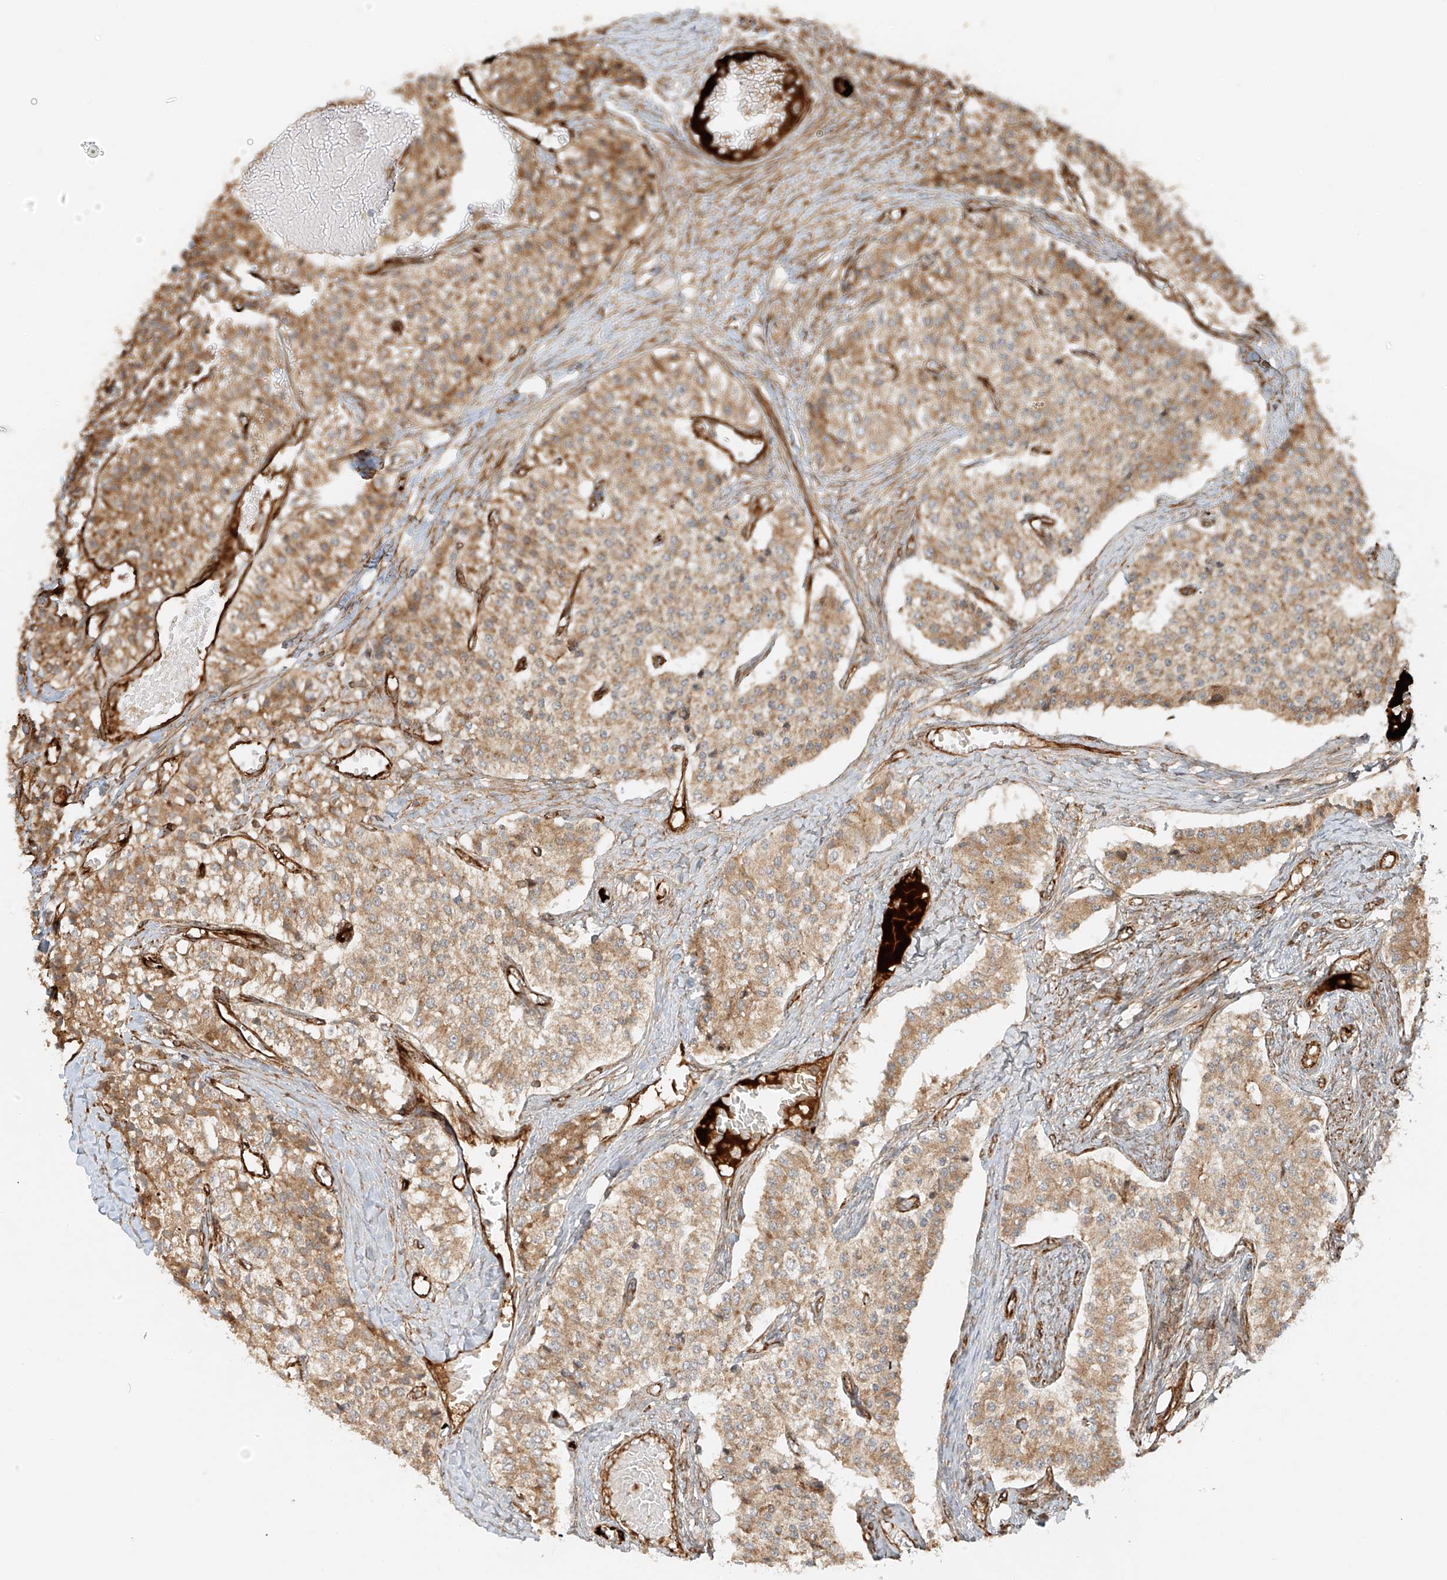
{"staining": {"intensity": "moderate", "quantity": ">75%", "location": "cytoplasmic/membranous"}, "tissue": "carcinoid", "cell_type": "Tumor cells", "image_type": "cancer", "snomed": [{"axis": "morphology", "description": "Carcinoid, malignant, NOS"}, {"axis": "topography", "description": "Colon"}], "caption": "Protein staining displays moderate cytoplasmic/membranous staining in approximately >75% of tumor cells in carcinoid. (brown staining indicates protein expression, while blue staining denotes nuclei).", "gene": "MIPEP", "patient": {"sex": "female", "age": 52}}